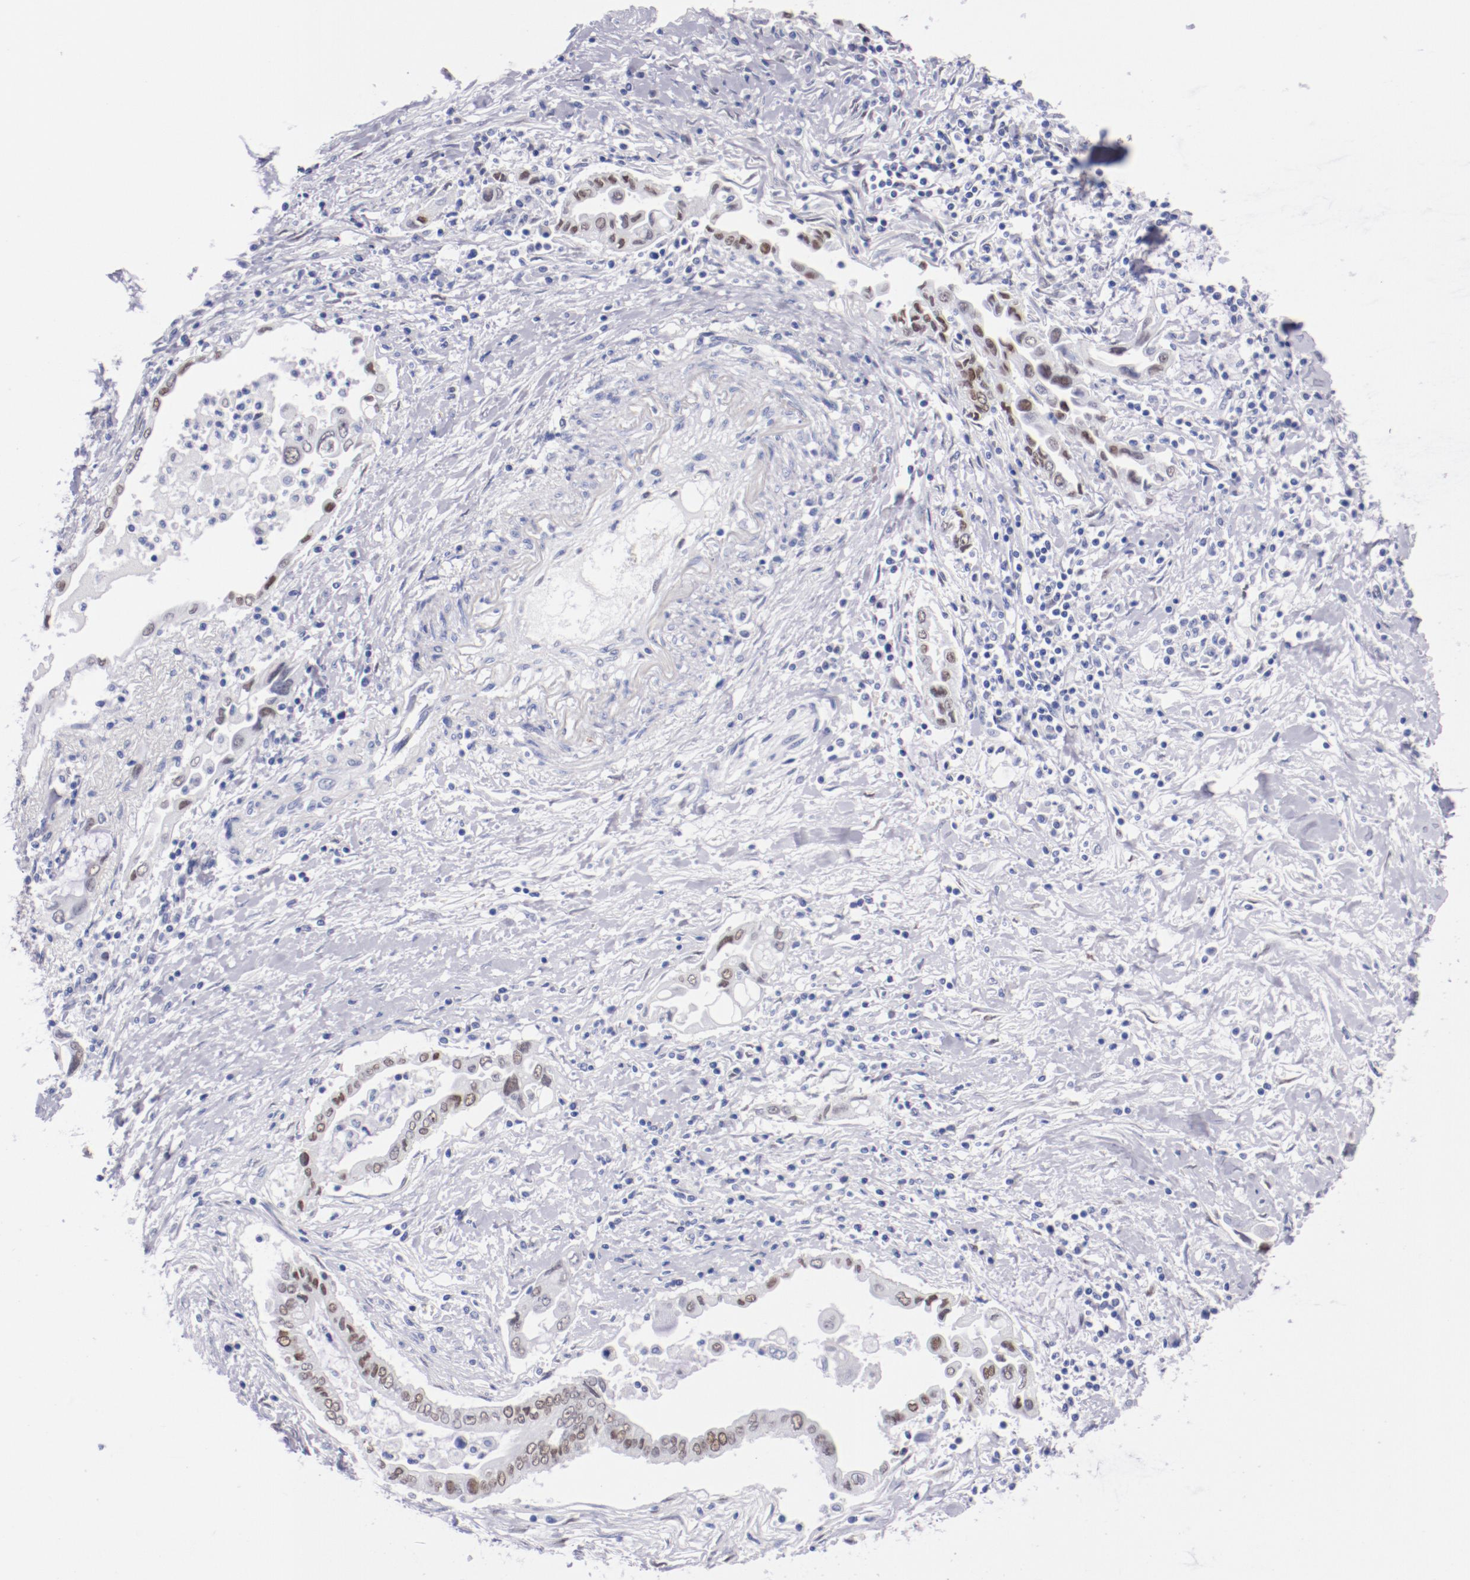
{"staining": {"intensity": "moderate", "quantity": "25%-75%", "location": "nuclear"}, "tissue": "pancreatic cancer", "cell_type": "Tumor cells", "image_type": "cancer", "snomed": [{"axis": "morphology", "description": "Adenocarcinoma, NOS"}, {"axis": "topography", "description": "Pancreas"}], "caption": "About 25%-75% of tumor cells in human pancreatic cancer (adenocarcinoma) reveal moderate nuclear protein expression as visualized by brown immunohistochemical staining.", "gene": "HNF1B", "patient": {"sex": "female", "age": 57}}